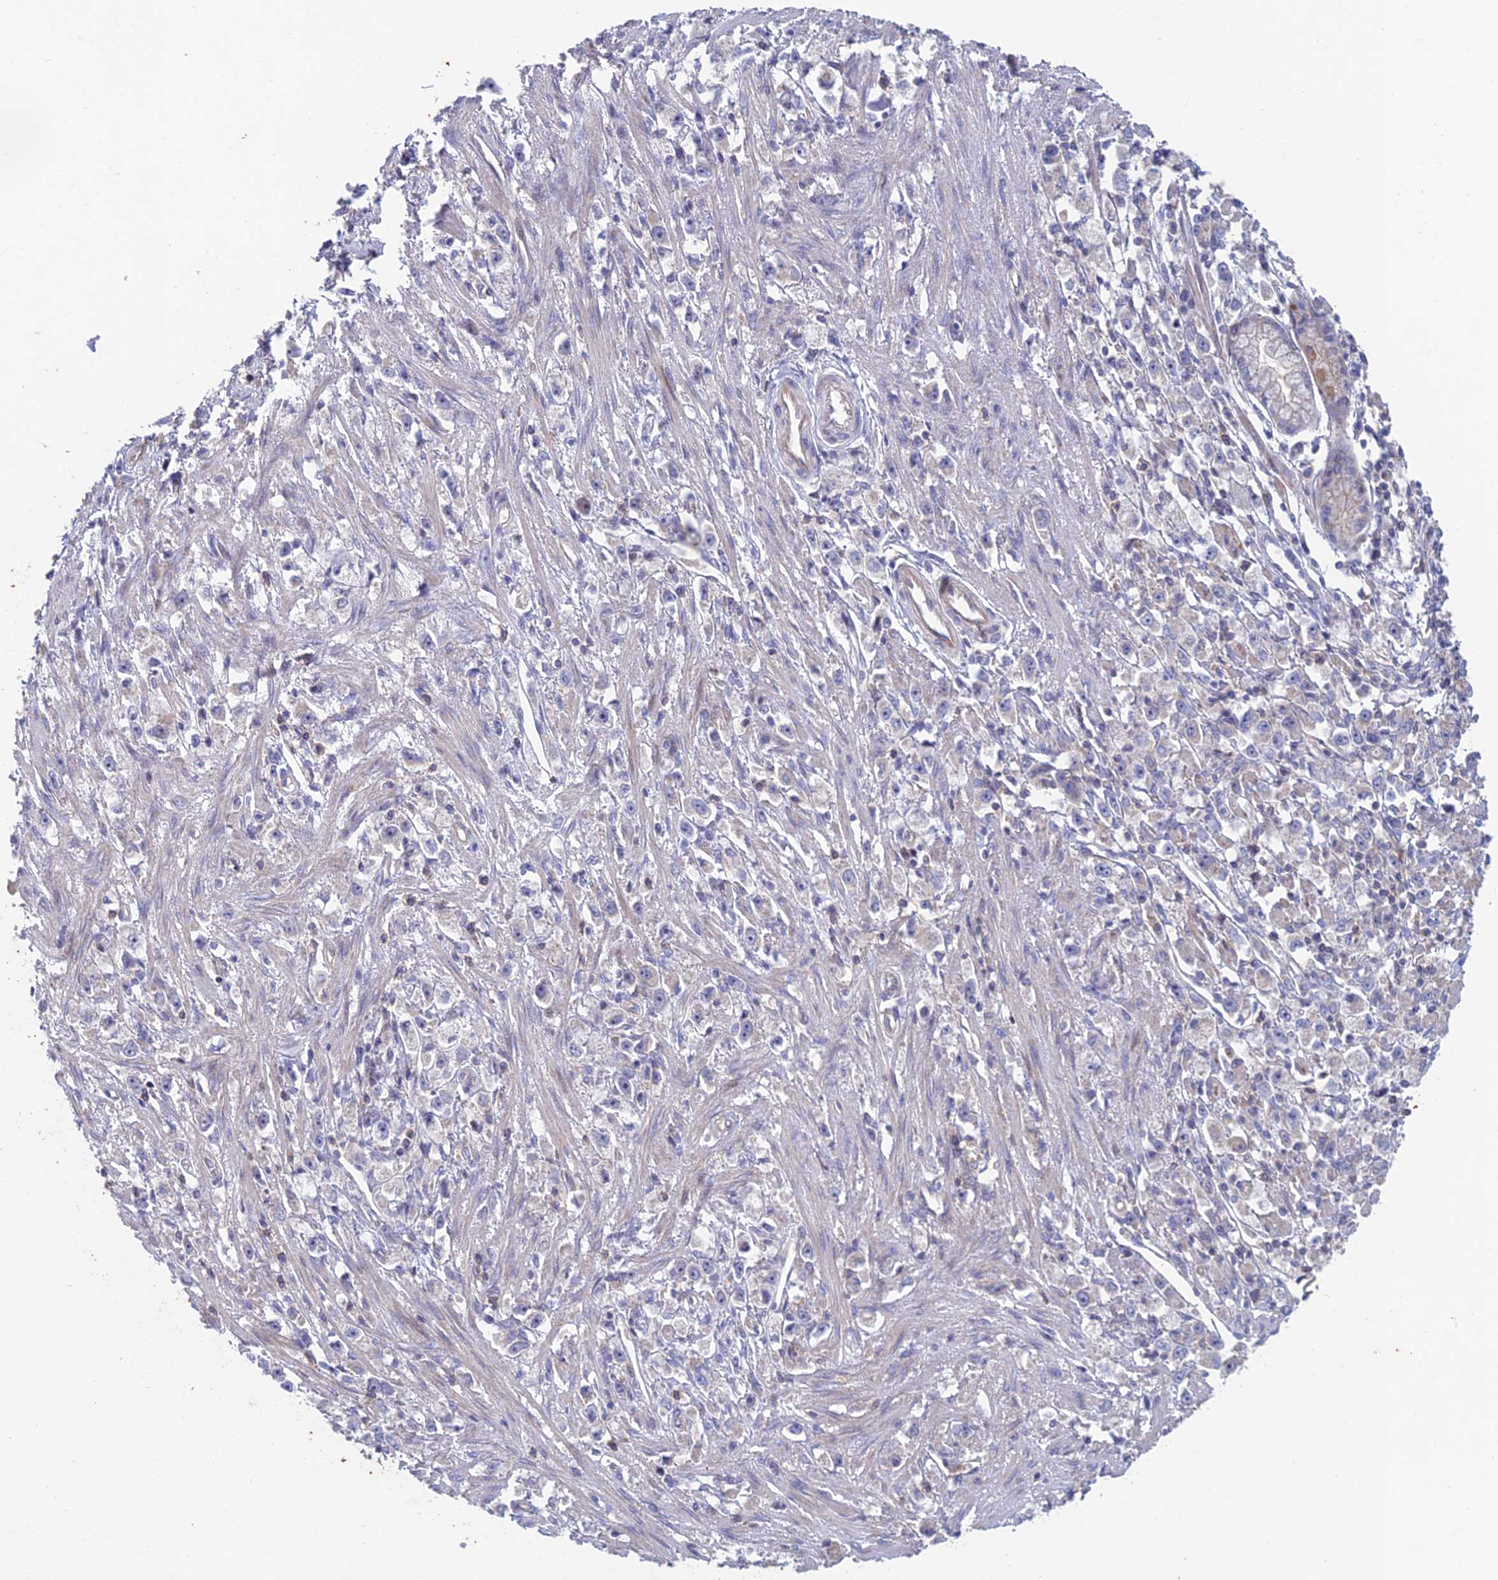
{"staining": {"intensity": "negative", "quantity": "none", "location": "none"}, "tissue": "stomach cancer", "cell_type": "Tumor cells", "image_type": "cancer", "snomed": [{"axis": "morphology", "description": "Adenocarcinoma, NOS"}, {"axis": "topography", "description": "Stomach"}], "caption": "Immunohistochemistry of stomach cancer displays no staining in tumor cells.", "gene": "USP37", "patient": {"sex": "female", "age": 59}}